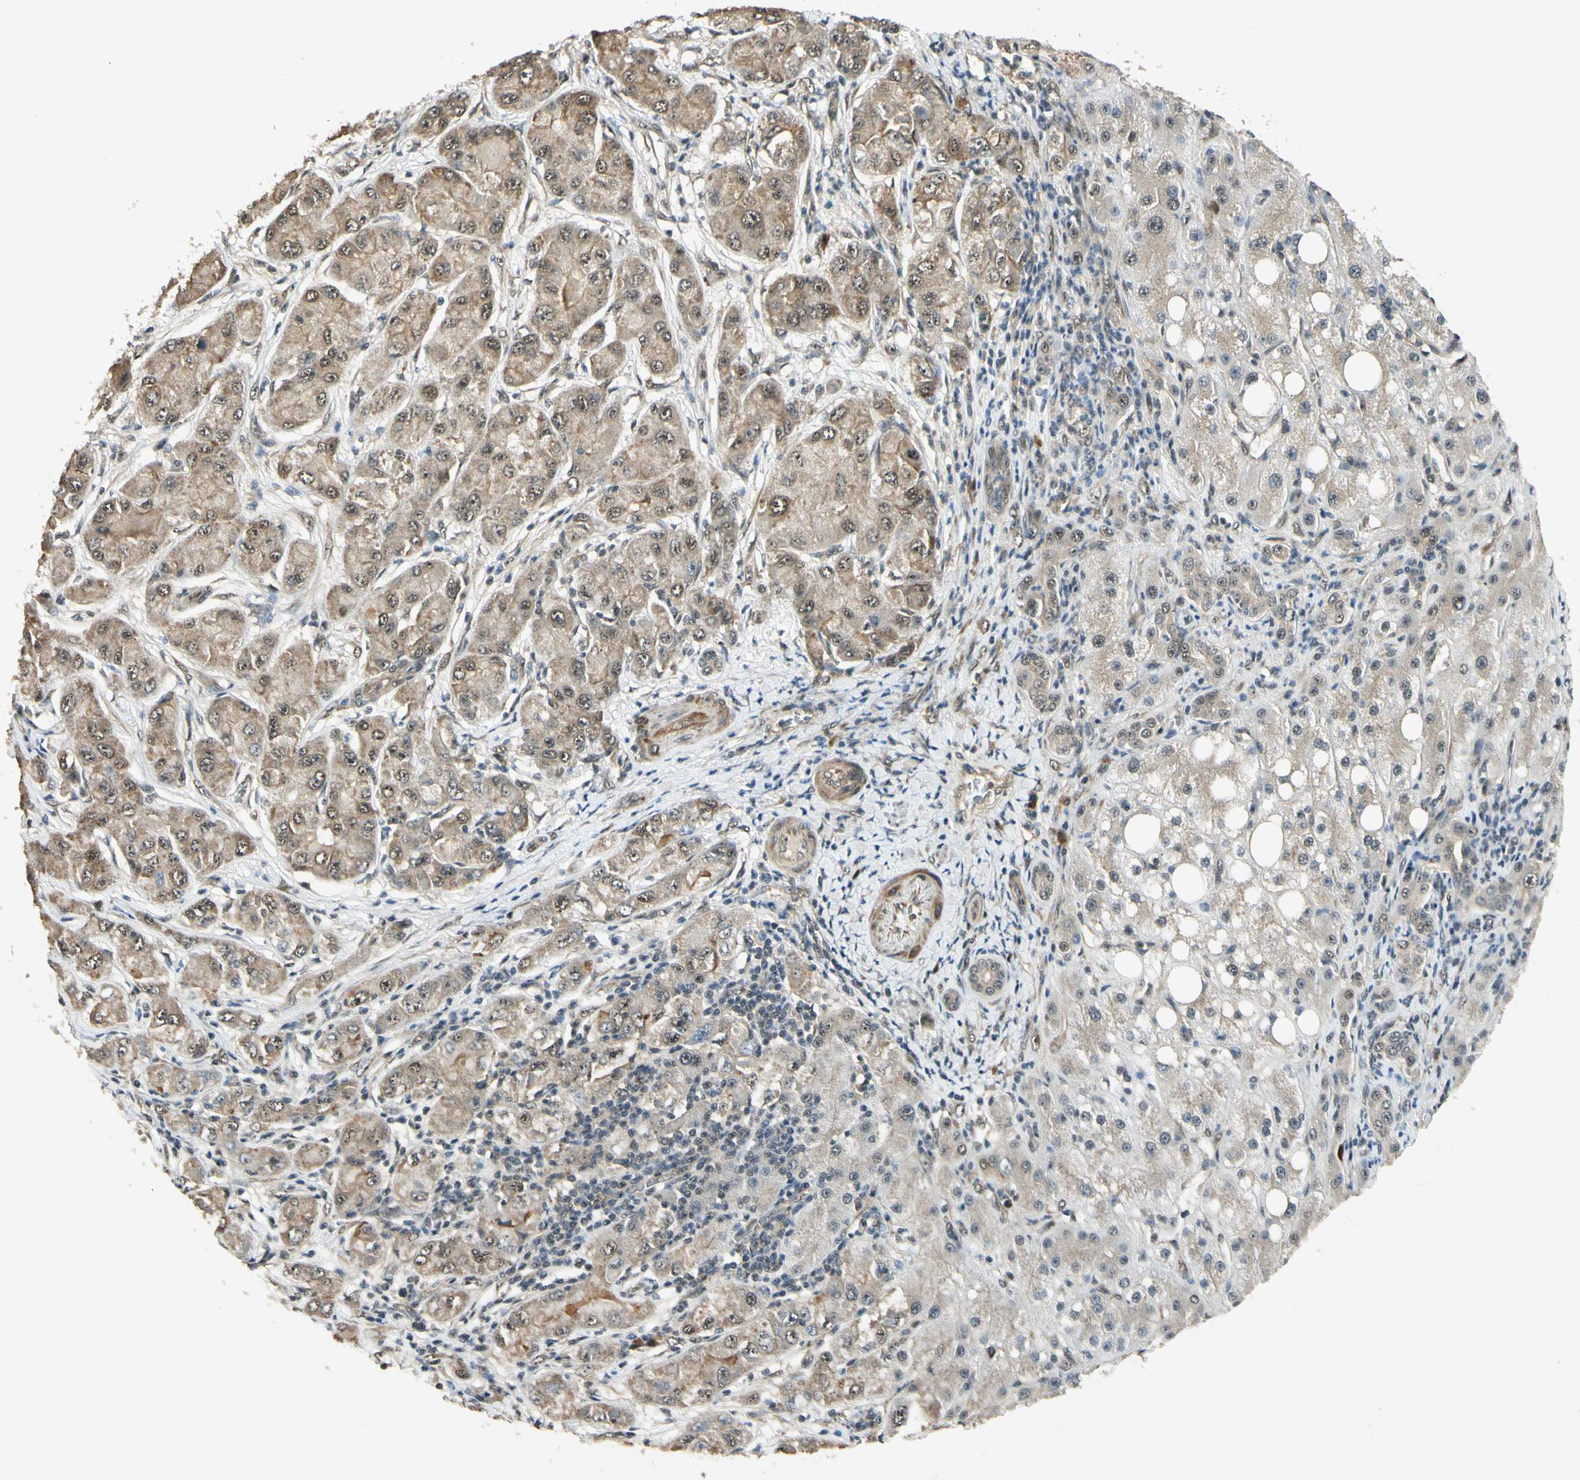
{"staining": {"intensity": "moderate", "quantity": ">75%", "location": "cytoplasmic/membranous,nuclear"}, "tissue": "liver cancer", "cell_type": "Tumor cells", "image_type": "cancer", "snomed": [{"axis": "morphology", "description": "Carcinoma, Hepatocellular, NOS"}, {"axis": "topography", "description": "Liver"}], "caption": "Immunohistochemistry photomicrograph of neoplastic tissue: liver cancer (hepatocellular carcinoma) stained using IHC reveals medium levels of moderate protein expression localized specifically in the cytoplasmic/membranous and nuclear of tumor cells, appearing as a cytoplasmic/membranous and nuclear brown color.", "gene": "MCPH1", "patient": {"sex": "male", "age": 80}}